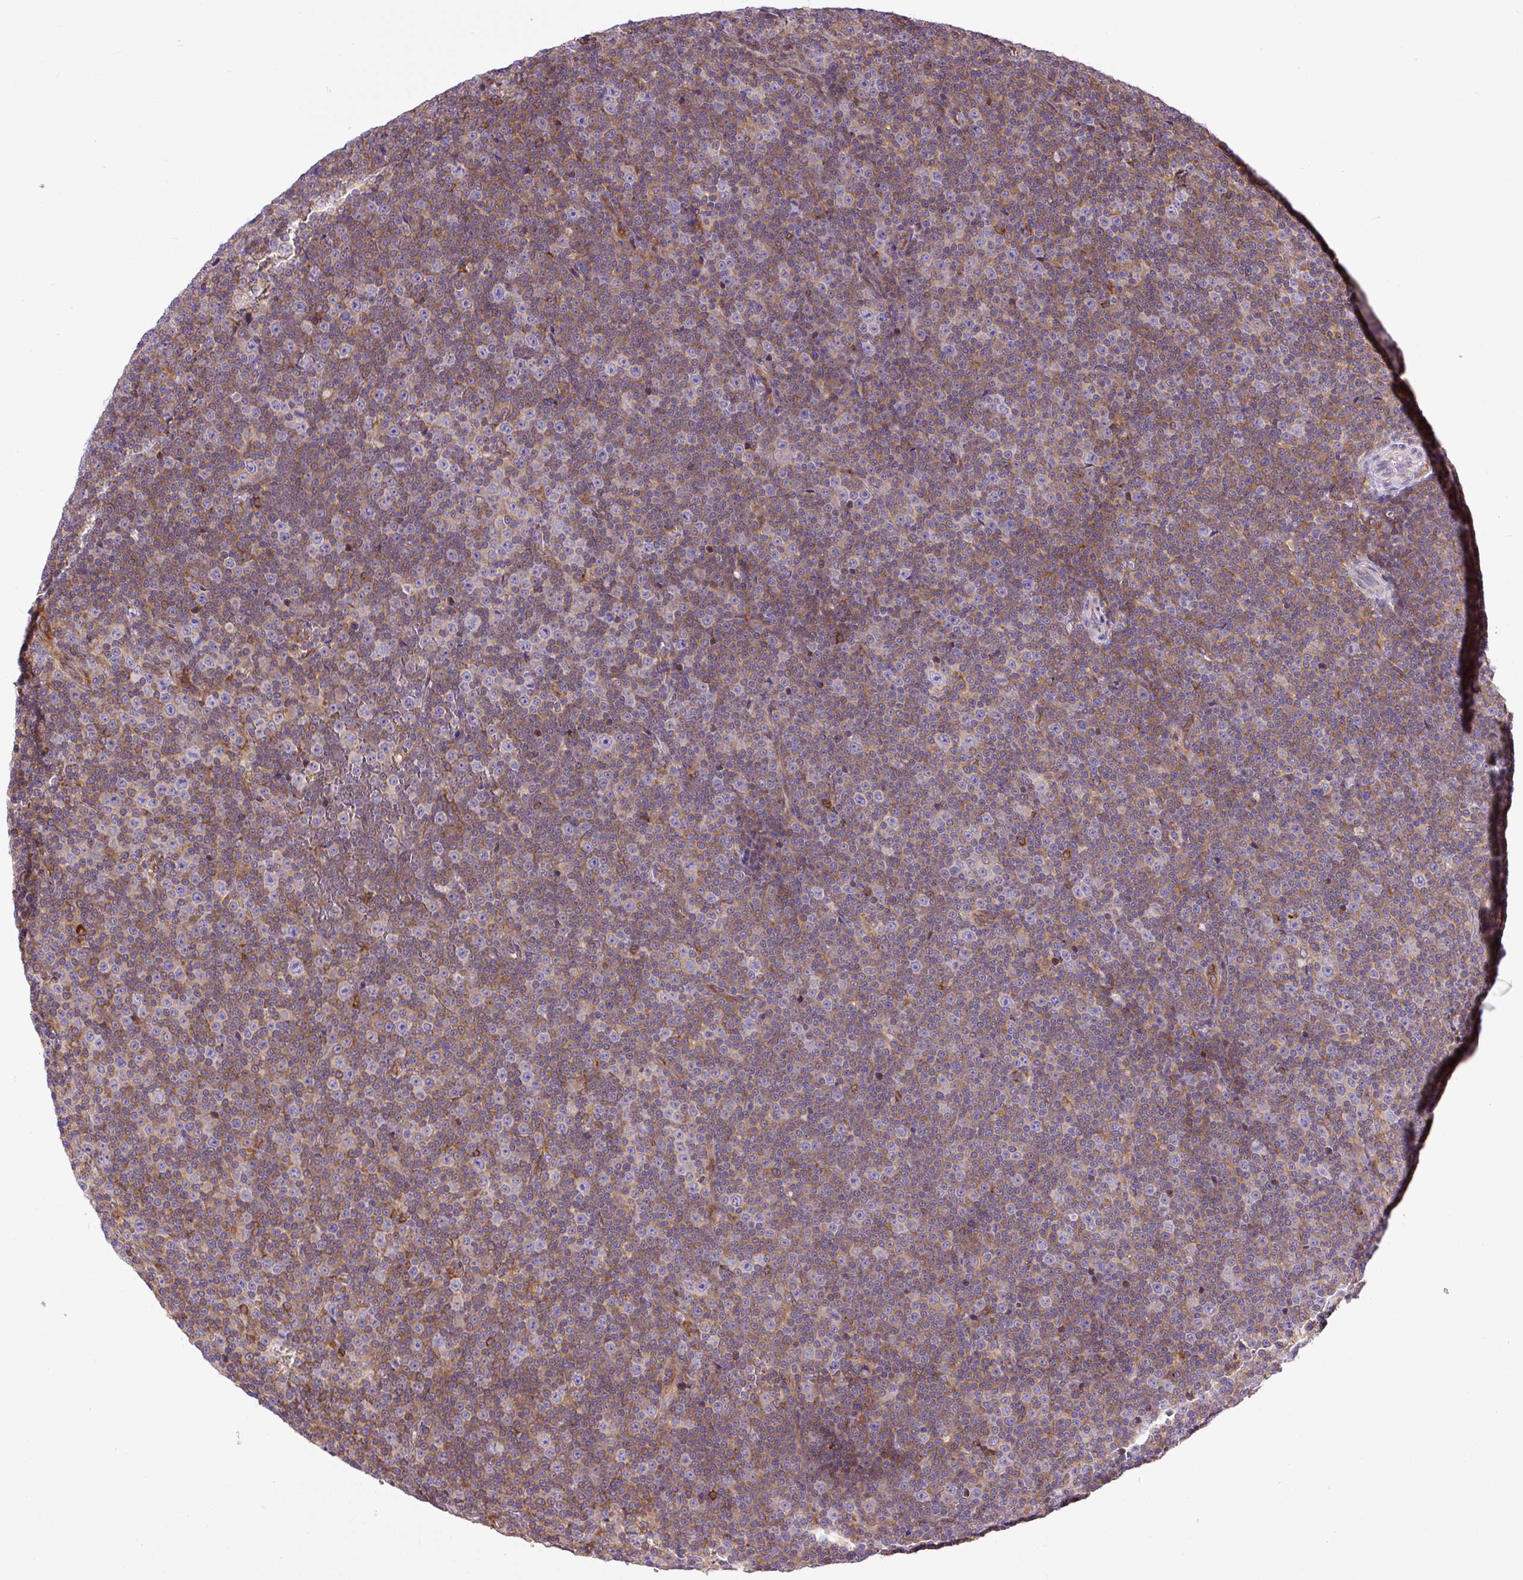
{"staining": {"intensity": "negative", "quantity": "none", "location": "none"}, "tissue": "lymphoma", "cell_type": "Tumor cells", "image_type": "cancer", "snomed": [{"axis": "morphology", "description": "Malignant lymphoma, non-Hodgkin's type, Low grade"}, {"axis": "topography", "description": "Lymph node"}], "caption": "Protein analysis of malignant lymphoma, non-Hodgkin's type (low-grade) displays no significant staining in tumor cells.", "gene": "MAP1S", "patient": {"sex": "female", "age": 67}}